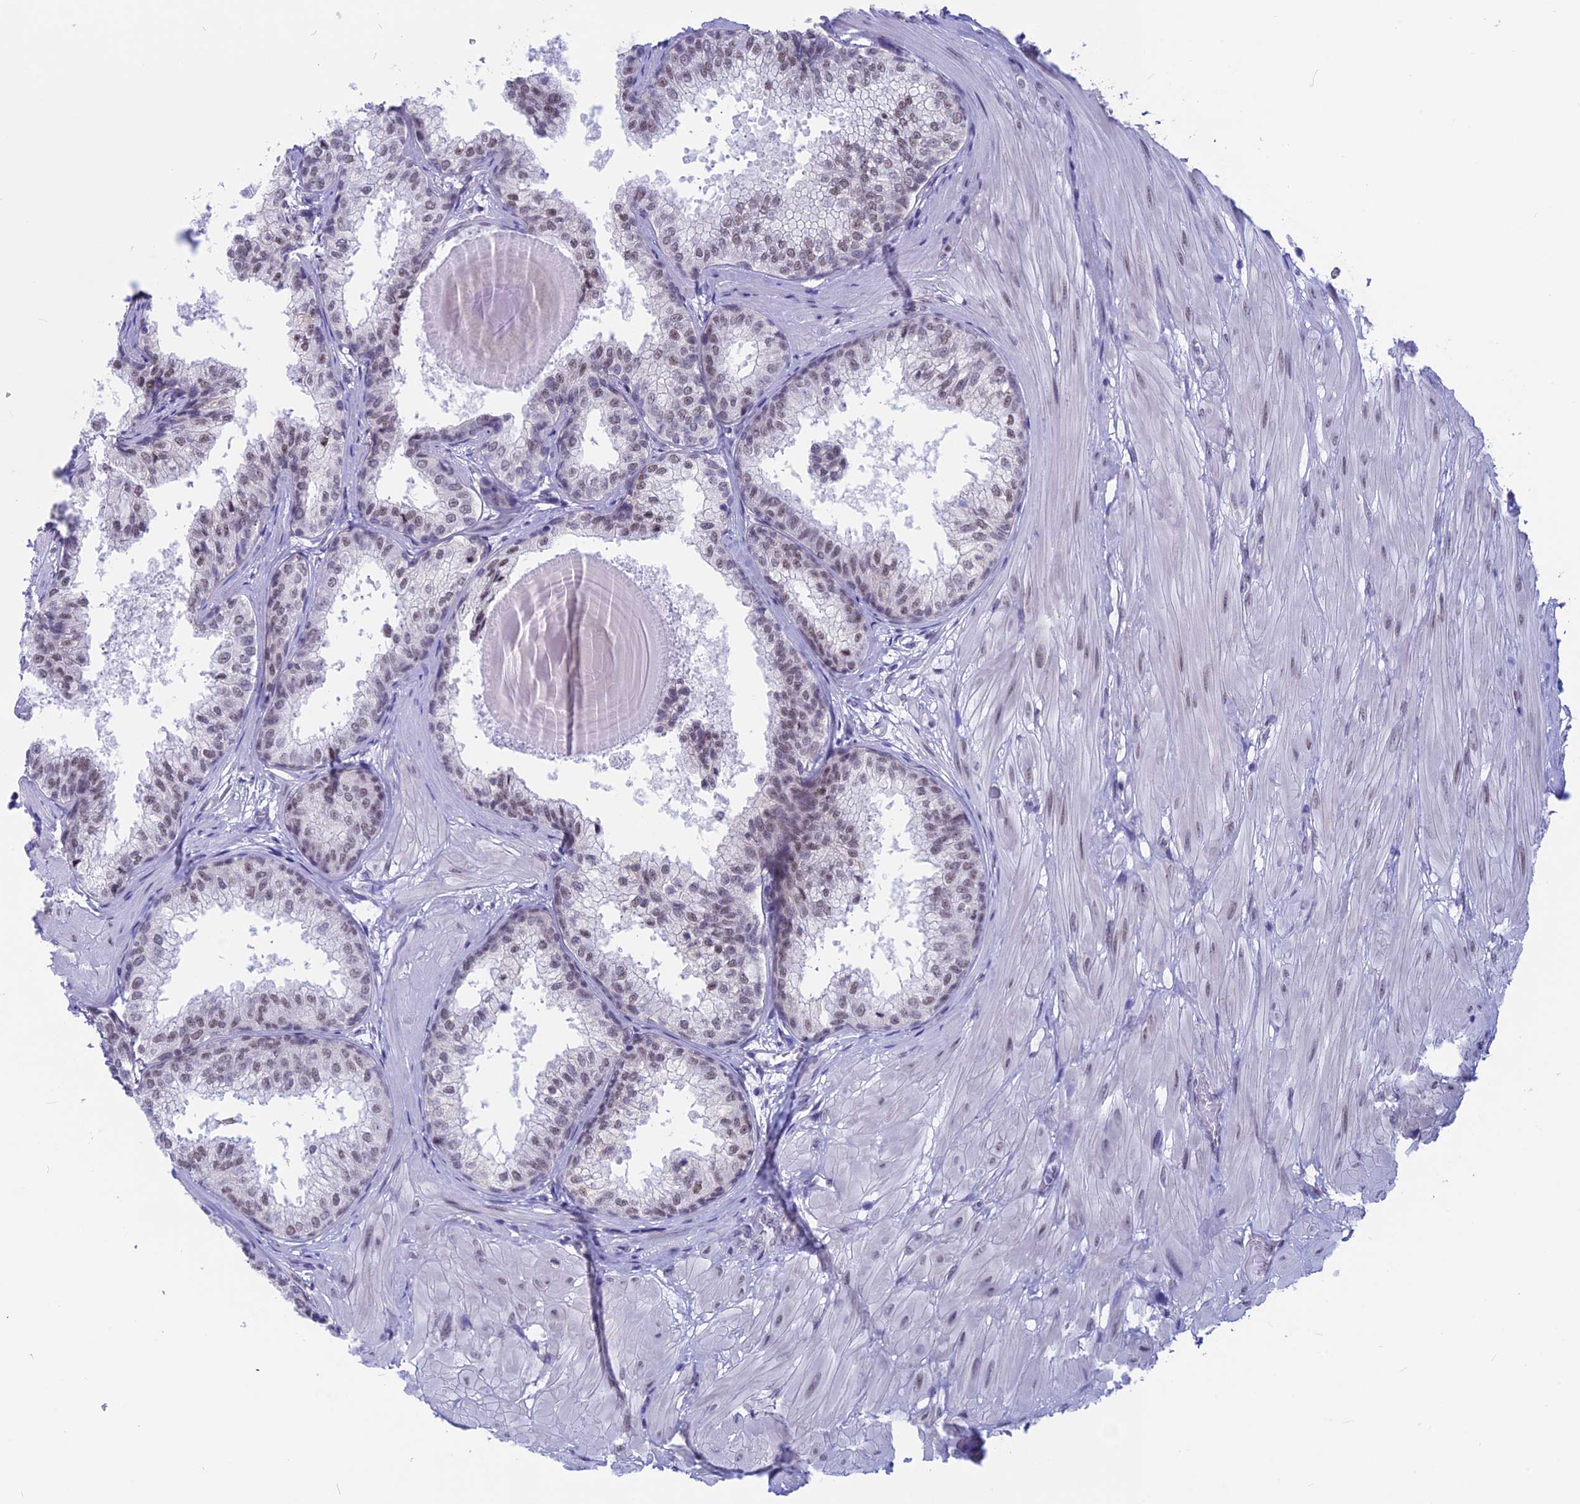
{"staining": {"intensity": "moderate", "quantity": "25%-75%", "location": "nuclear"}, "tissue": "prostate", "cell_type": "Glandular cells", "image_type": "normal", "snomed": [{"axis": "morphology", "description": "Normal tissue, NOS"}, {"axis": "topography", "description": "Prostate"}], "caption": "About 25%-75% of glandular cells in normal prostate show moderate nuclear protein expression as visualized by brown immunohistochemical staining.", "gene": "SRSF5", "patient": {"sex": "male", "age": 48}}